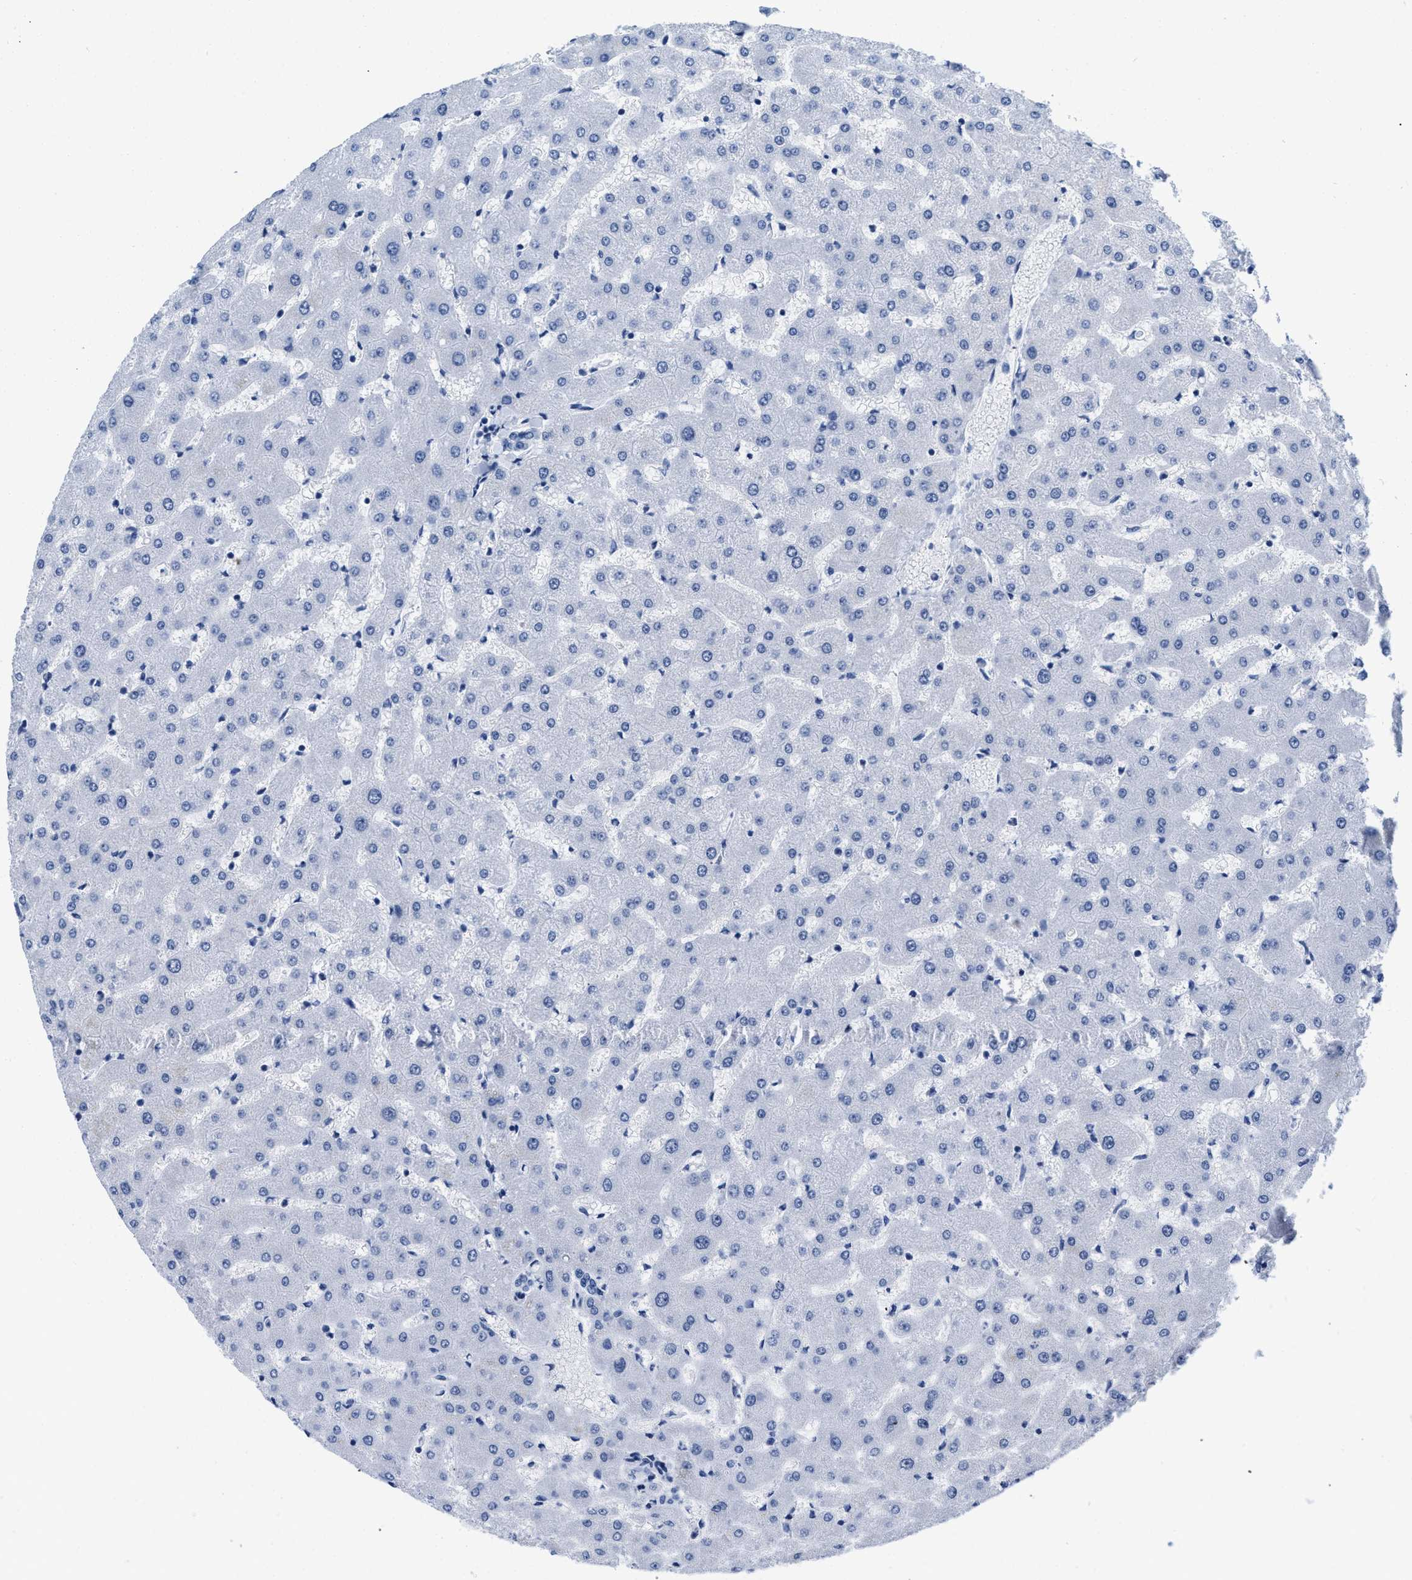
{"staining": {"intensity": "negative", "quantity": "none", "location": "none"}, "tissue": "liver", "cell_type": "Cholangiocytes", "image_type": "normal", "snomed": [{"axis": "morphology", "description": "Normal tissue, NOS"}, {"axis": "topography", "description": "Liver"}], "caption": "The photomicrograph displays no significant expression in cholangiocytes of liver. (Stains: DAB IHC with hematoxylin counter stain, Microscopy: brightfield microscopy at high magnification).", "gene": "CTBP1", "patient": {"sex": "female", "age": 63}}